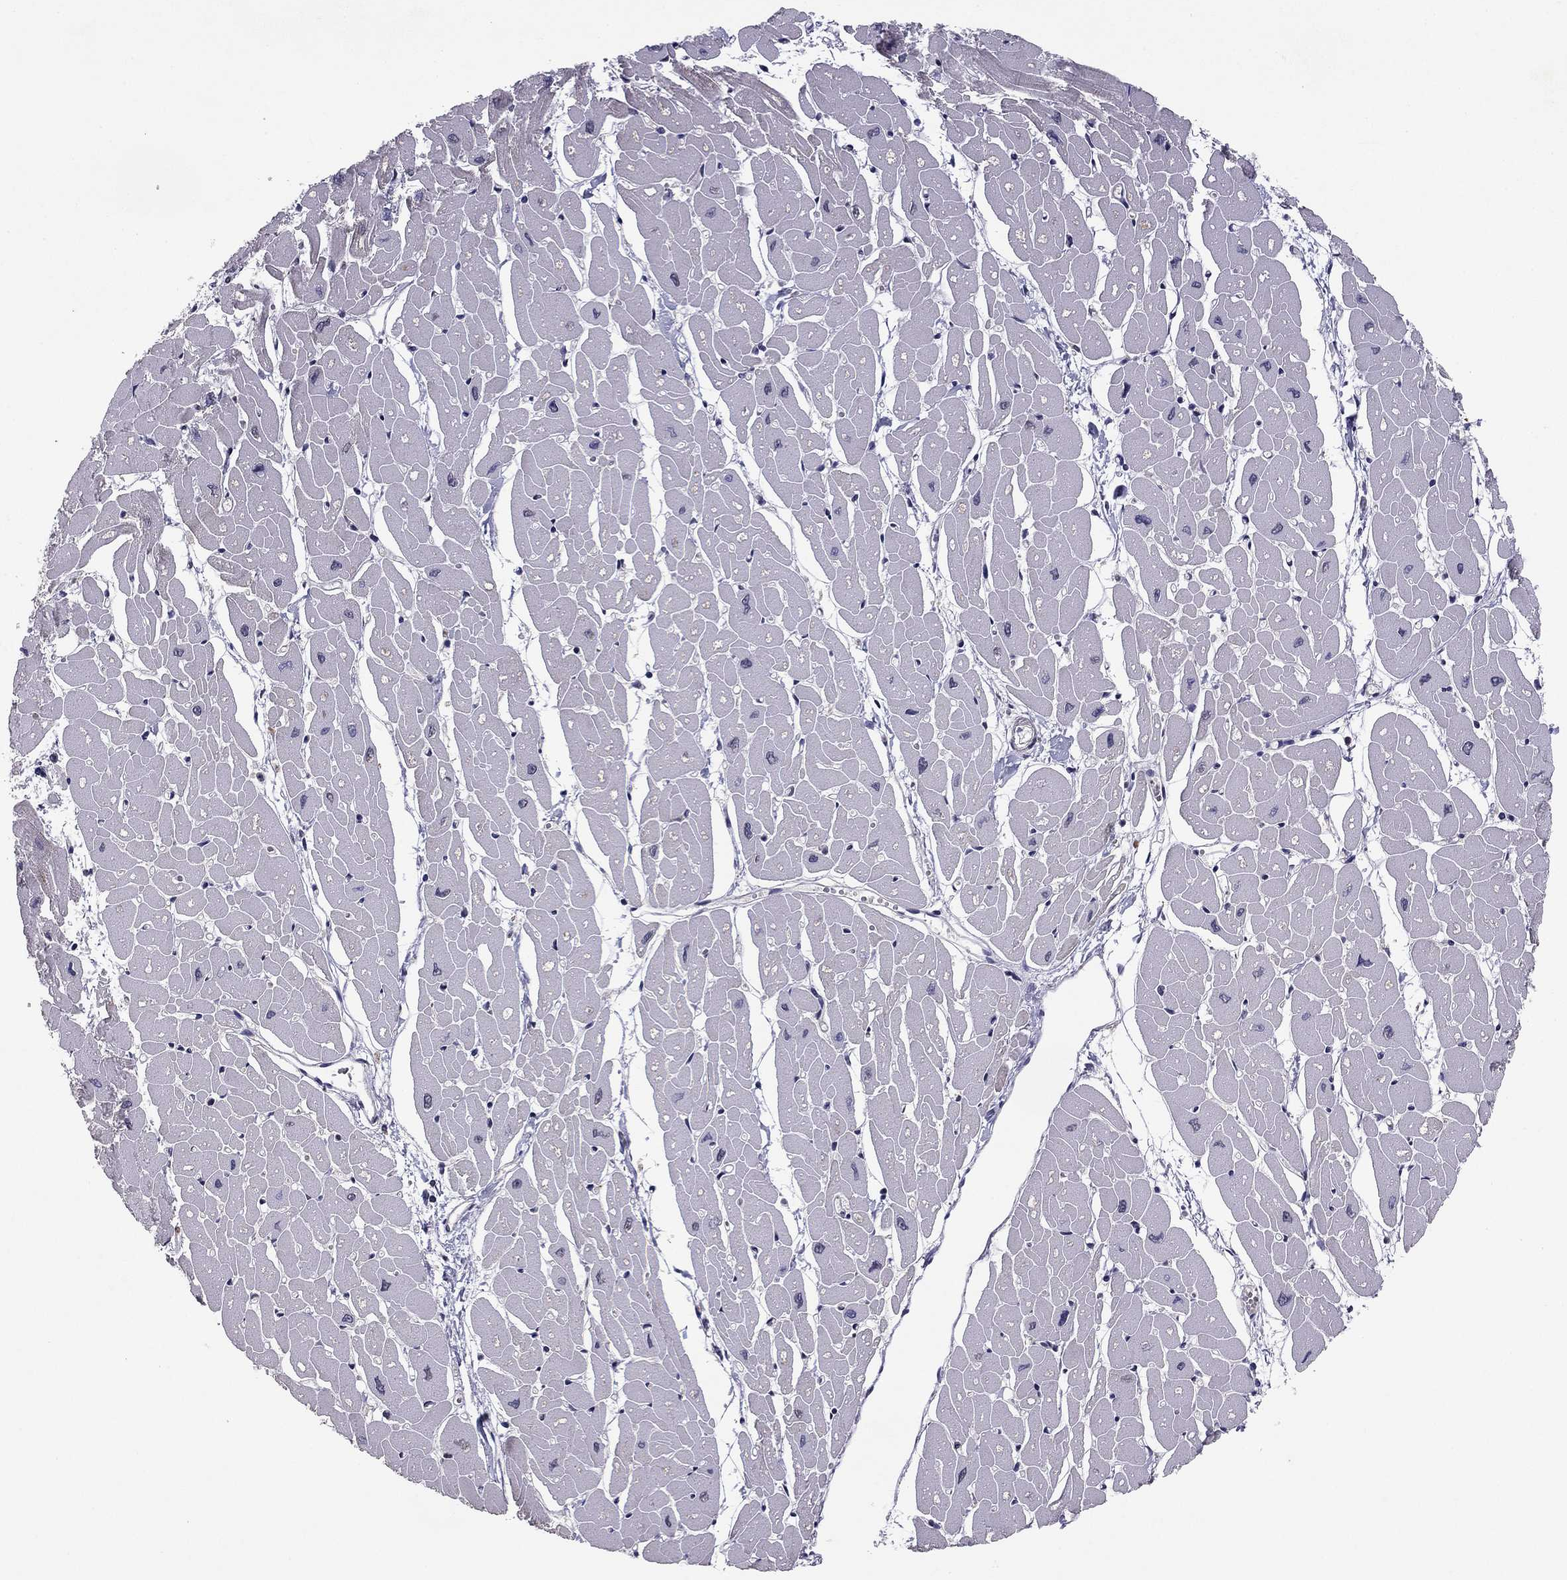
{"staining": {"intensity": "negative", "quantity": "none", "location": "none"}, "tissue": "heart muscle", "cell_type": "Cardiomyocytes", "image_type": "normal", "snomed": [{"axis": "morphology", "description": "Normal tissue, NOS"}, {"axis": "topography", "description": "Heart"}], "caption": "Cardiomyocytes are negative for brown protein staining in normal heart muscle. (DAB (3,3'-diaminobenzidine) IHC with hematoxylin counter stain).", "gene": "HCN1", "patient": {"sex": "male", "age": 57}}